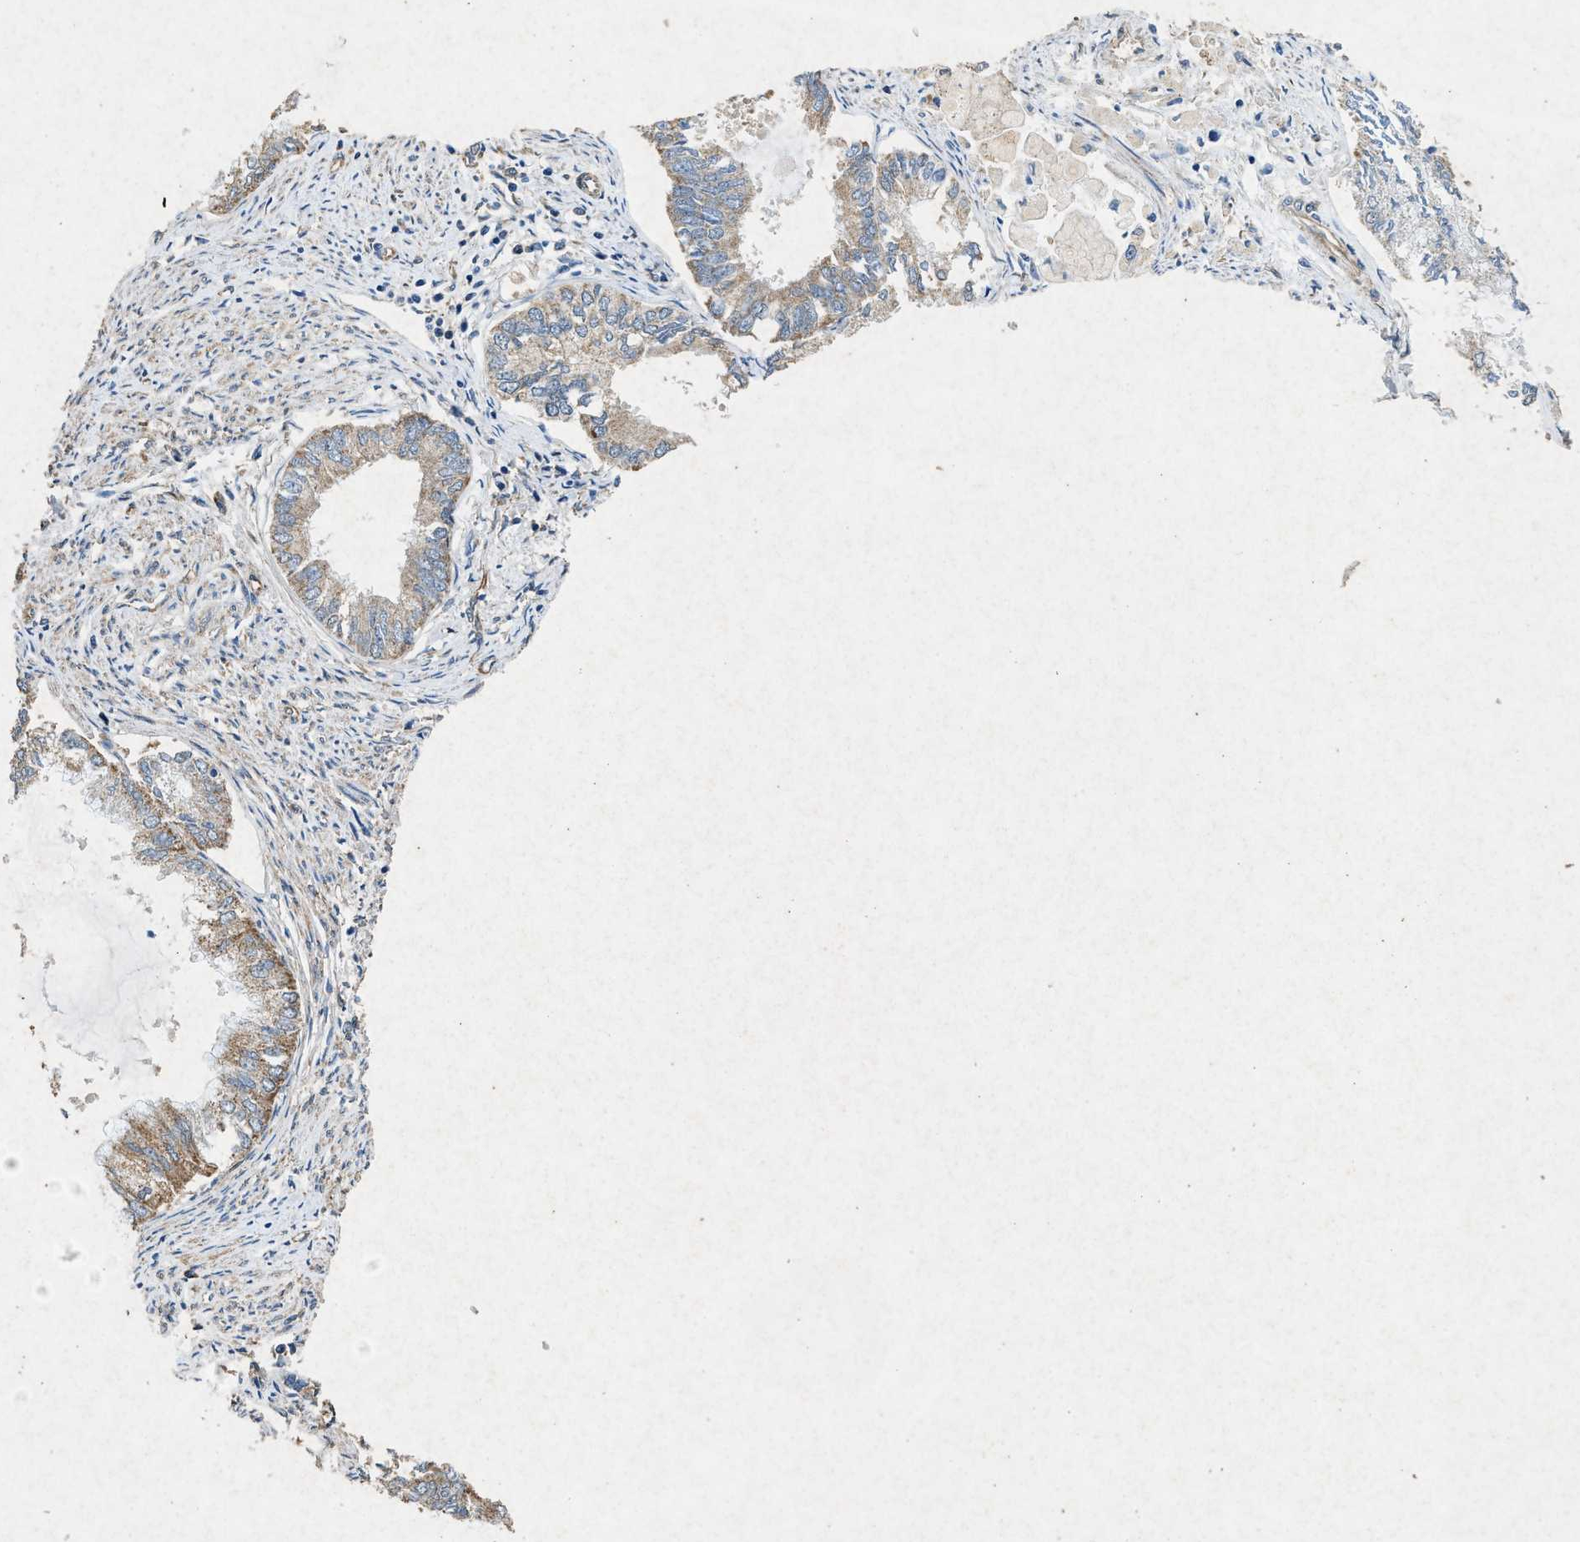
{"staining": {"intensity": "weak", "quantity": "25%-75%", "location": "cytoplasmic/membranous"}, "tissue": "endometrial cancer", "cell_type": "Tumor cells", "image_type": "cancer", "snomed": [{"axis": "morphology", "description": "Adenocarcinoma, NOS"}, {"axis": "topography", "description": "Endometrium"}], "caption": "This histopathology image shows endometrial cancer (adenocarcinoma) stained with IHC to label a protein in brown. The cytoplasmic/membranous of tumor cells show weak positivity for the protein. Nuclei are counter-stained blue.", "gene": "CDK15", "patient": {"sex": "female", "age": 86}}